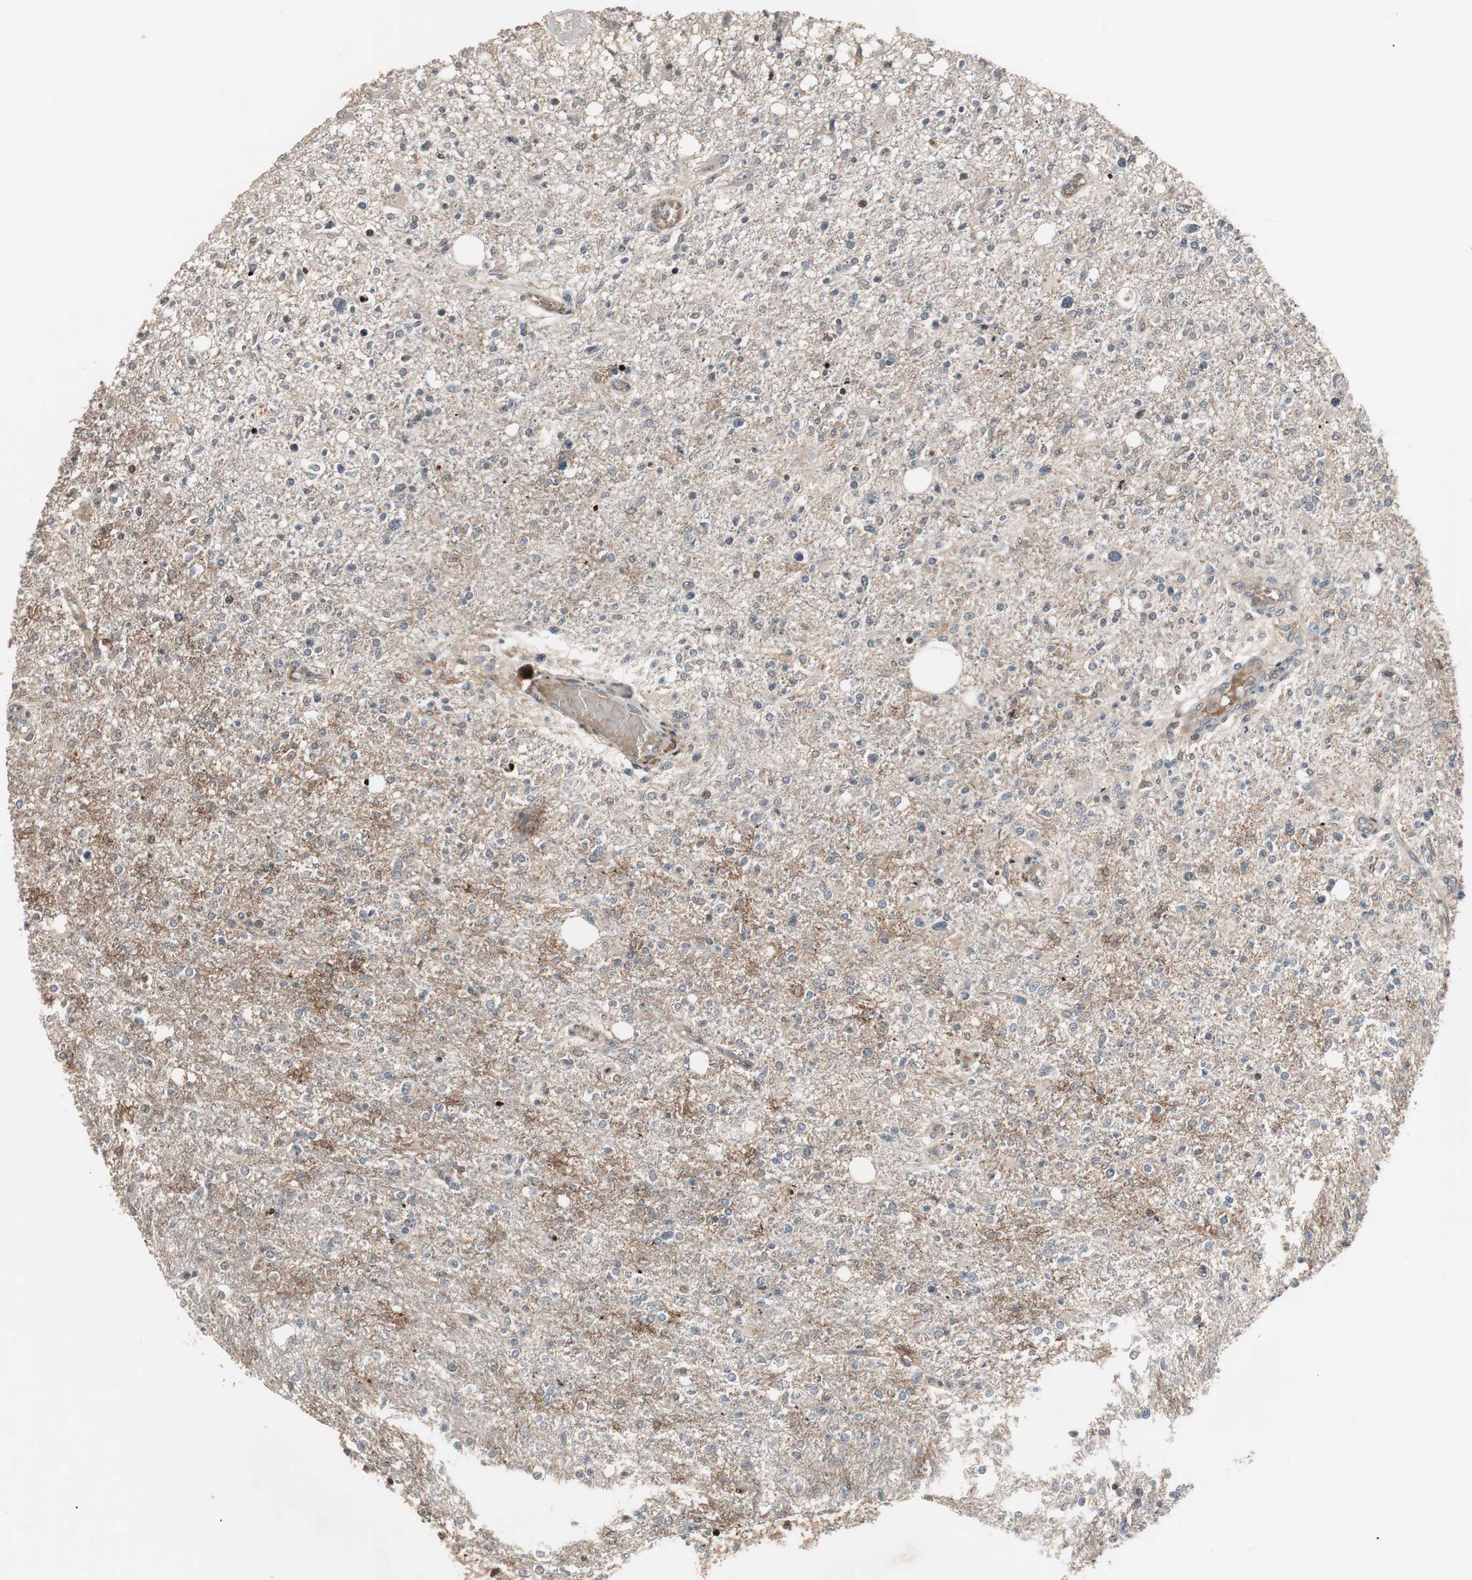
{"staining": {"intensity": "weak", "quantity": "<25%", "location": "cytoplasmic/membranous"}, "tissue": "glioma", "cell_type": "Tumor cells", "image_type": "cancer", "snomed": [{"axis": "morphology", "description": "Glioma, malignant, High grade"}, {"axis": "topography", "description": "Cerebral cortex"}], "caption": "A micrograph of glioma stained for a protein exhibits no brown staining in tumor cells.", "gene": "NF2", "patient": {"sex": "male", "age": 76}}